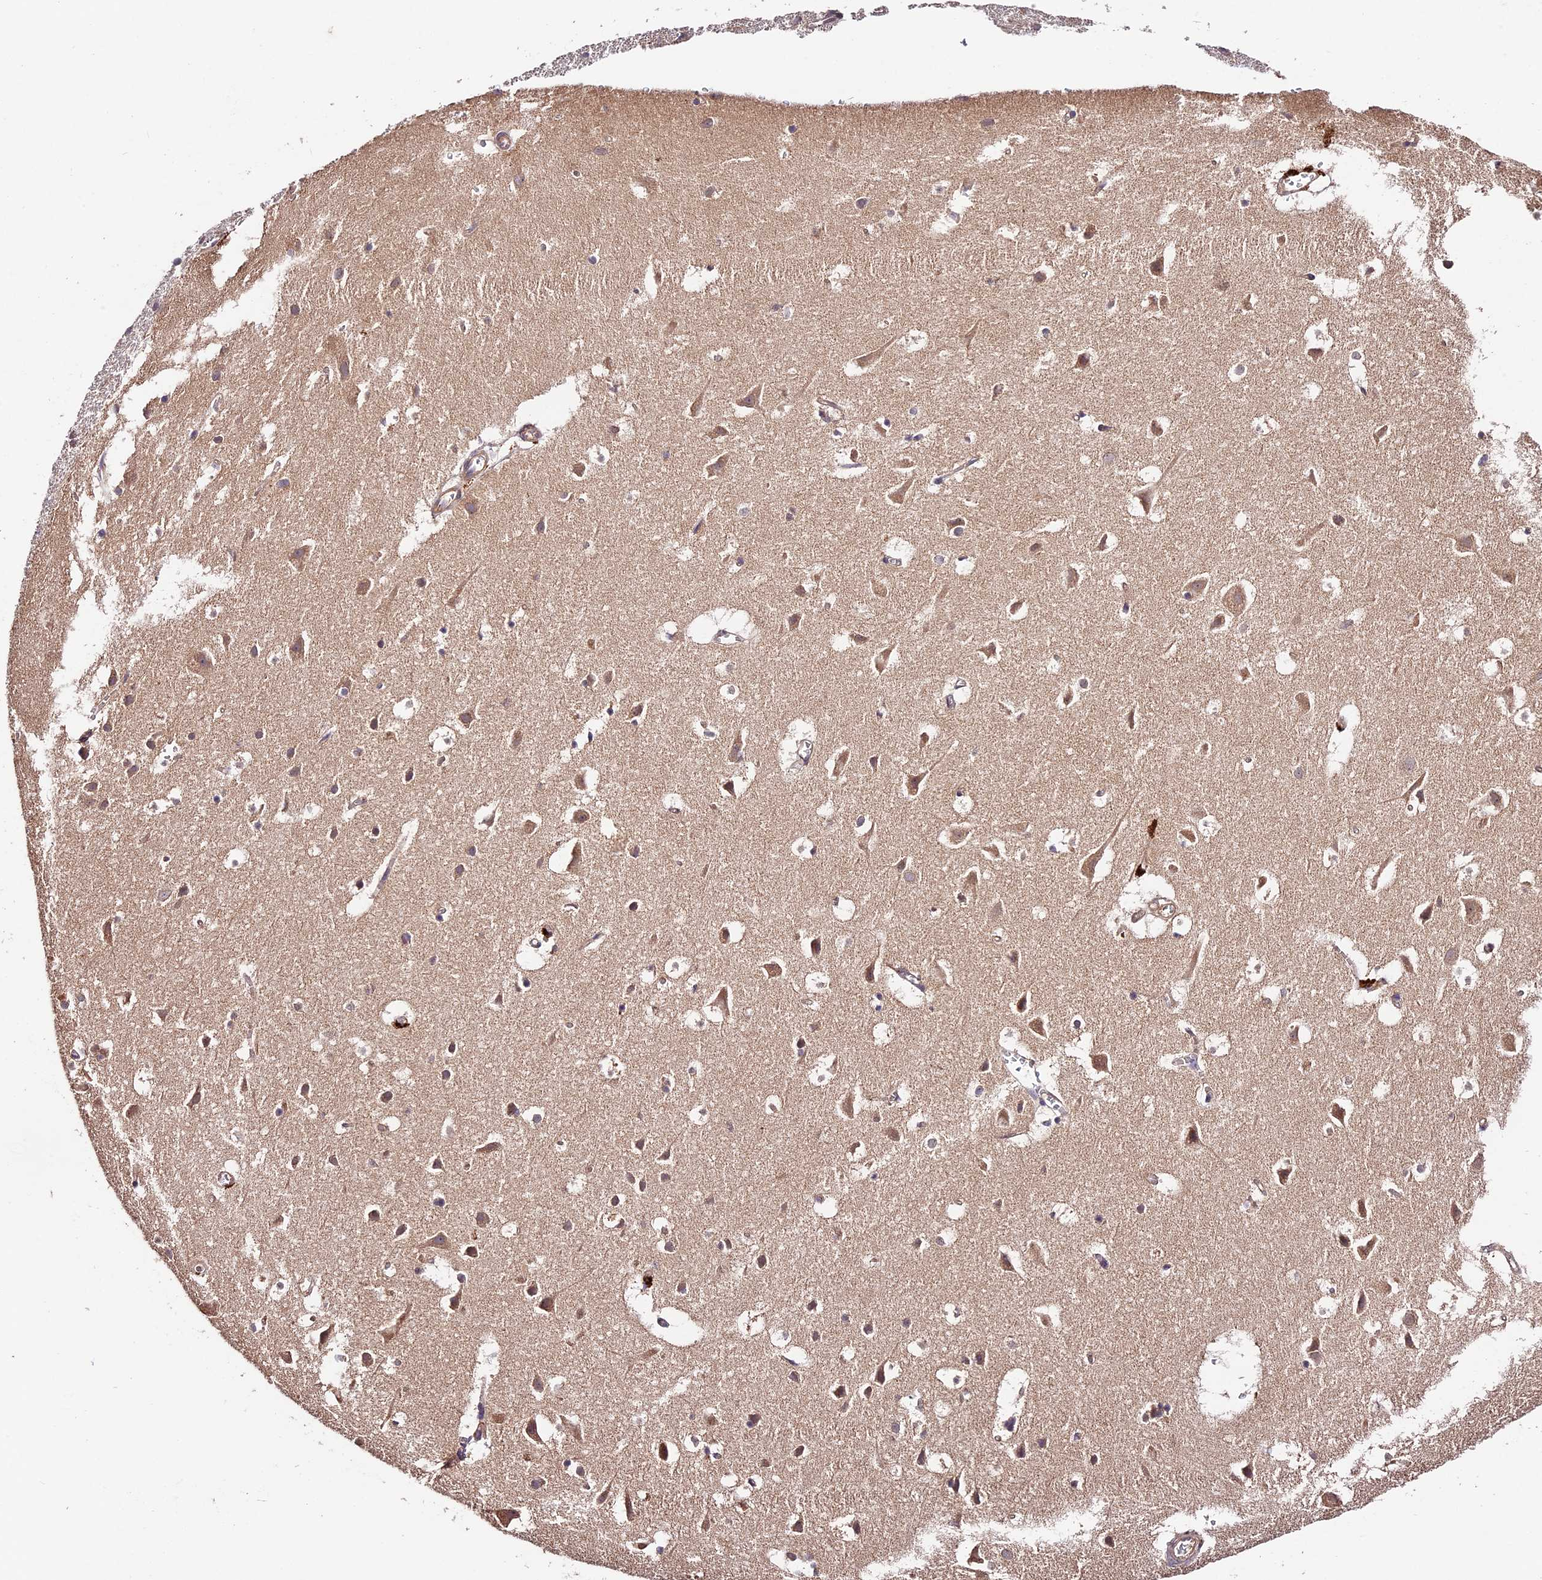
{"staining": {"intensity": "weak", "quantity": "25%-75%", "location": "cytoplasmic/membranous"}, "tissue": "cerebral cortex", "cell_type": "Endothelial cells", "image_type": "normal", "snomed": [{"axis": "morphology", "description": "Normal tissue, NOS"}, {"axis": "topography", "description": "Cerebral cortex"}], "caption": "High-power microscopy captured an immunohistochemistry (IHC) histopathology image of normal cerebral cortex, revealing weak cytoplasmic/membranous positivity in approximately 25%-75% of endothelial cells.", "gene": "CES3", "patient": {"sex": "male", "age": 54}}